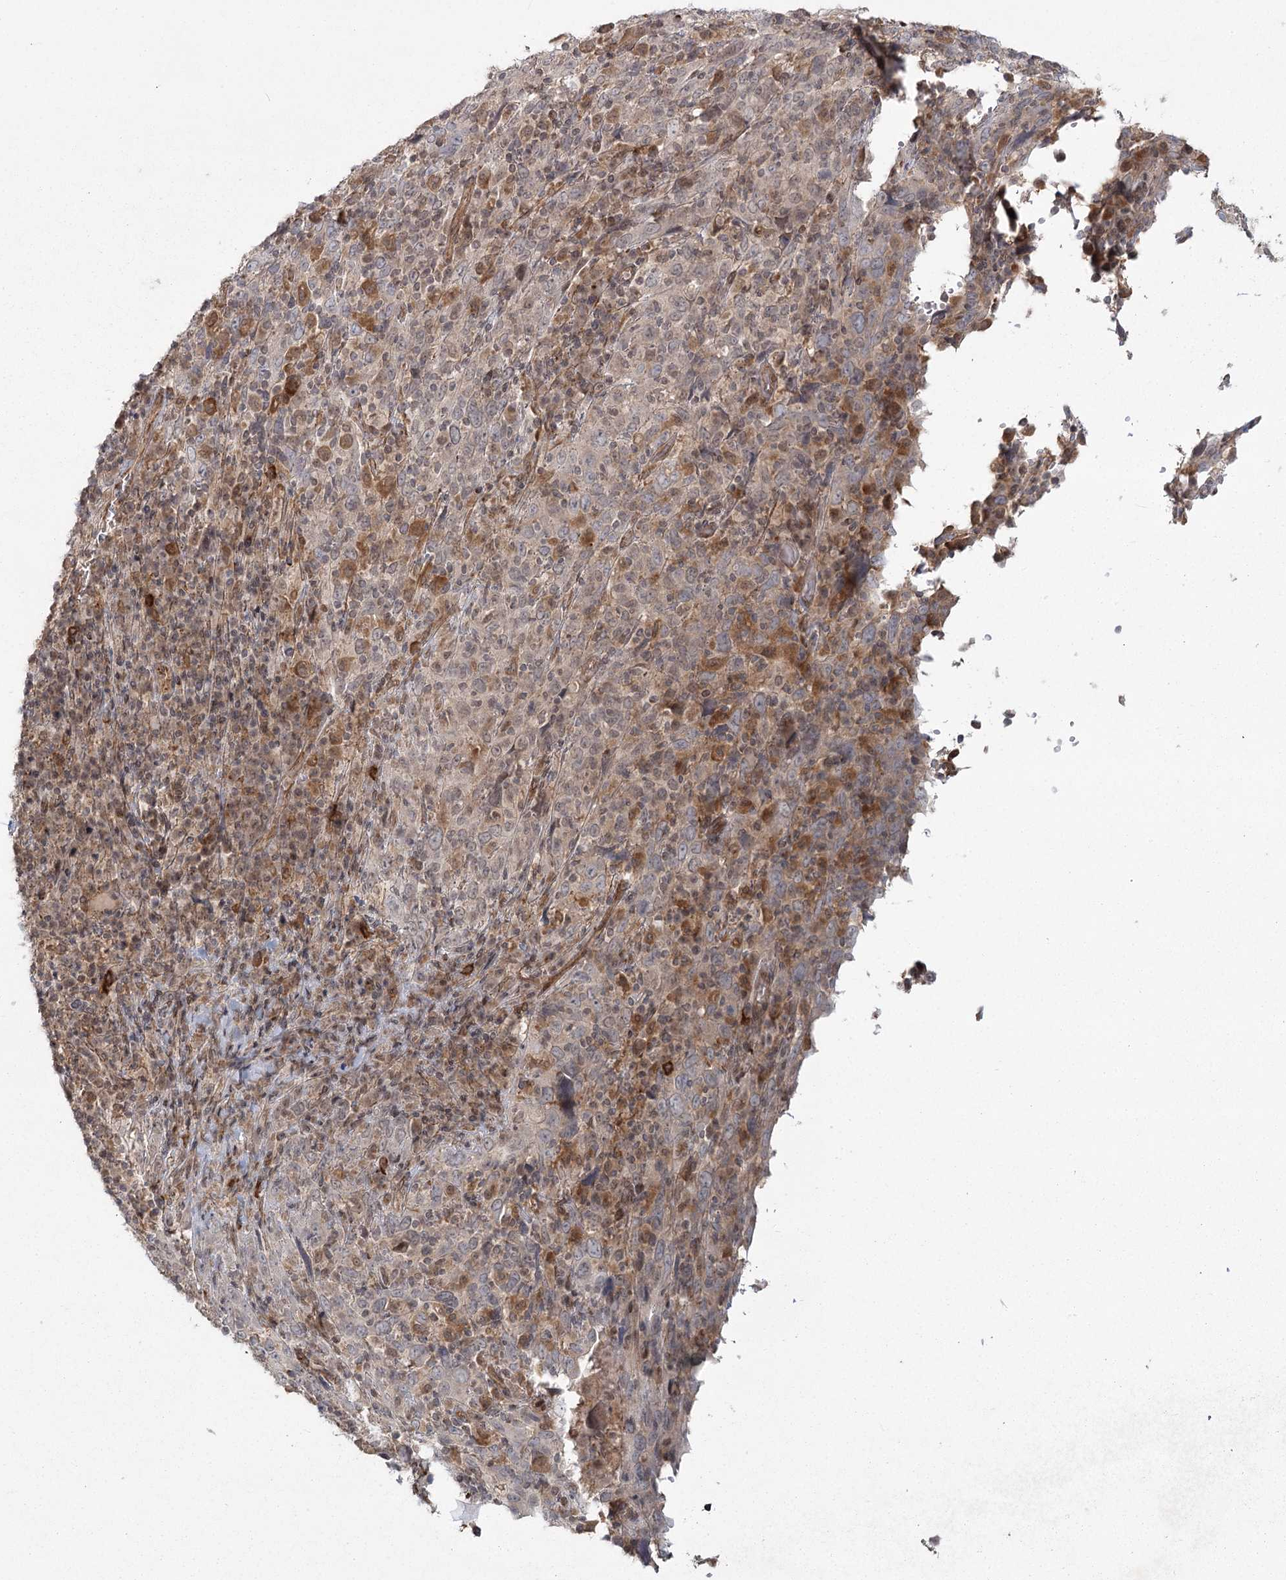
{"staining": {"intensity": "weak", "quantity": ">75%", "location": "cytoplasmic/membranous"}, "tissue": "cervical cancer", "cell_type": "Tumor cells", "image_type": "cancer", "snomed": [{"axis": "morphology", "description": "Squamous cell carcinoma, NOS"}, {"axis": "topography", "description": "Cervix"}], "caption": "Cervical squamous cell carcinoma tissue reveals weak cytoplasmic/membranous staining in about >75% of tumor cells", "gene": "AP2M1", "patient": {"sex": "female", "age": 46}}